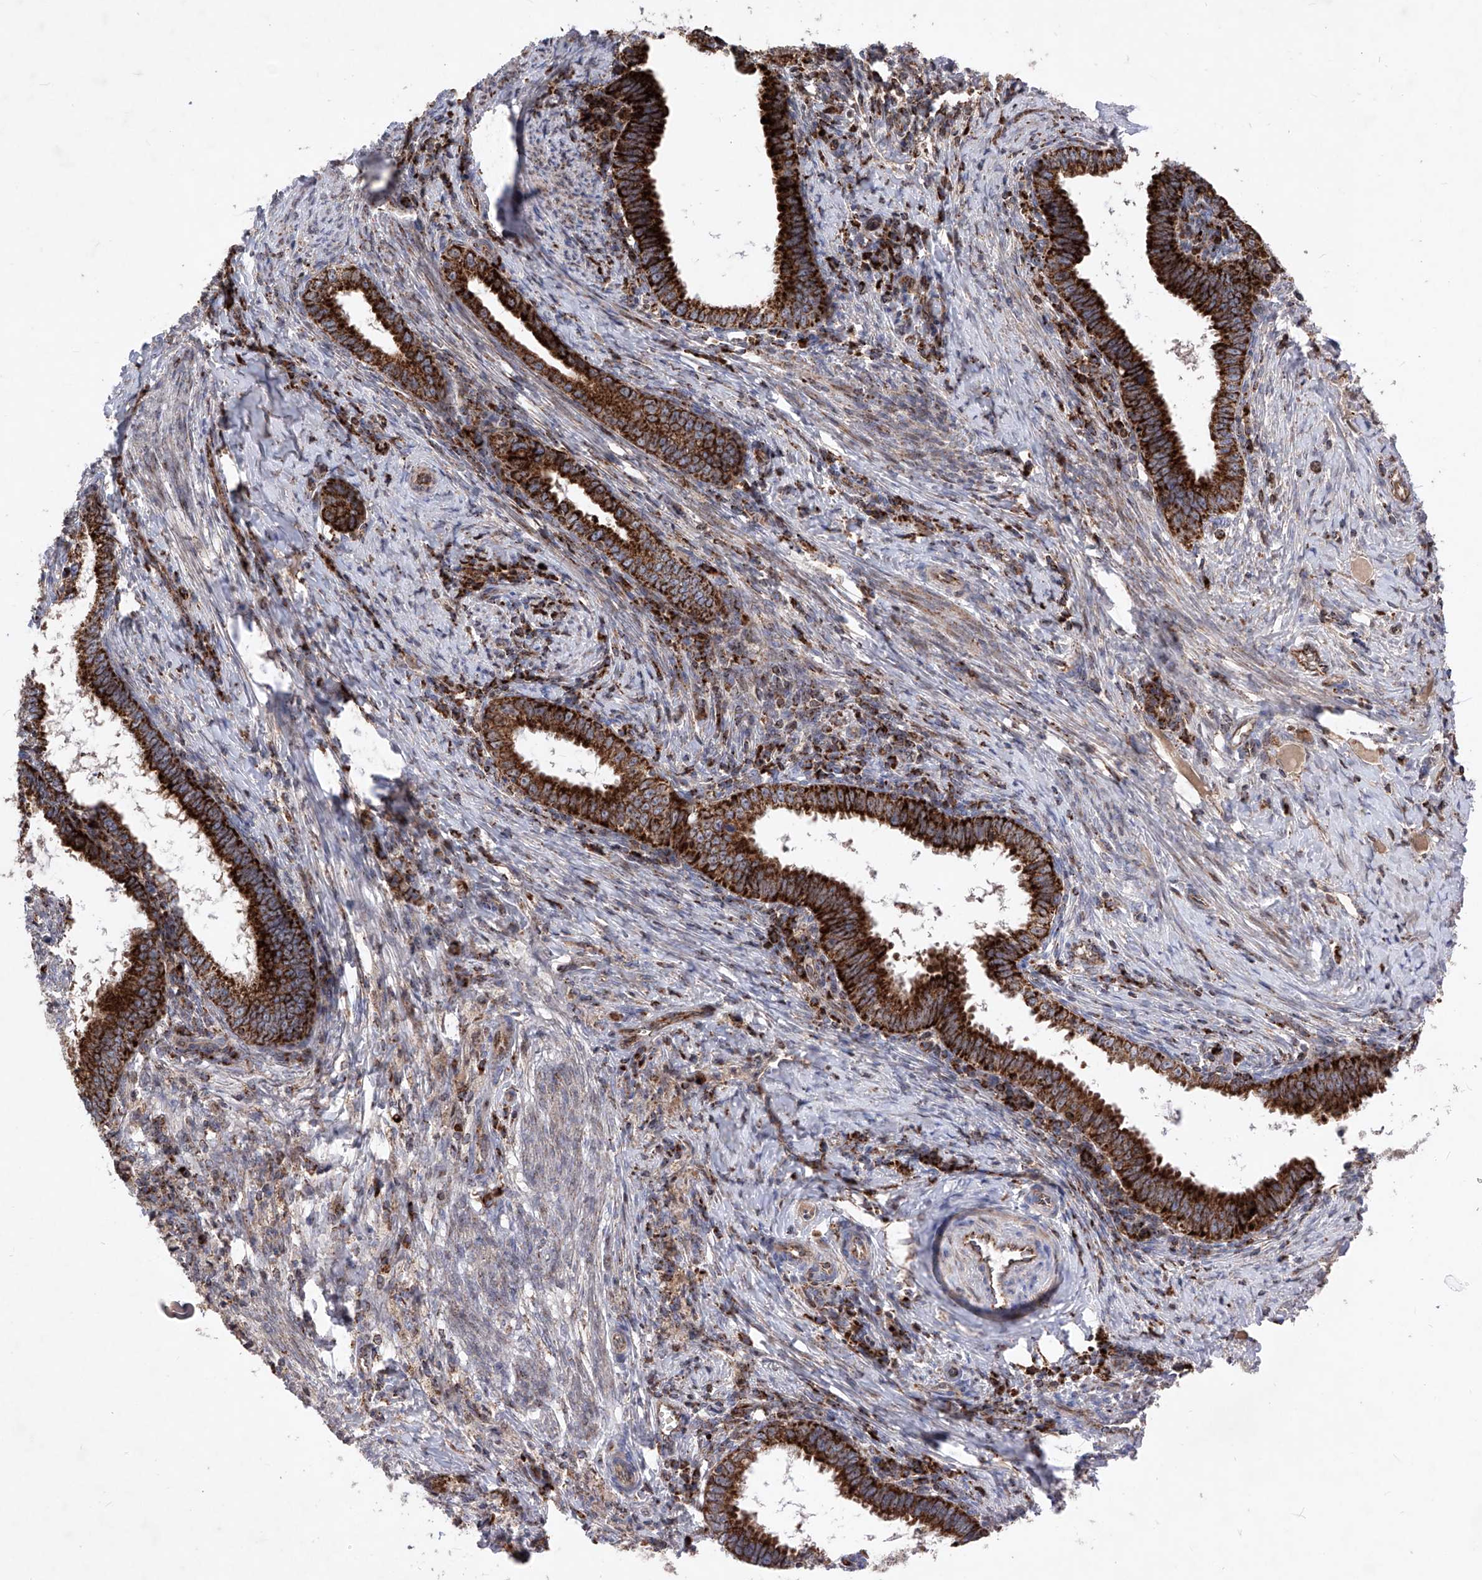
{"staining": {"intensity": "strong", "quantity": ">75%", "location": "cytoplasmic/membranous"}, "tissue": "cervical cancer", "cell_type": "Tumor cells", "image_type": "cancer", "snomed": [{"axis": "morphology", "description": "Adenocarcinoma, NOS"}, {"axis": "topography", "description": "Cervix"}], "caption": "Tumor cells reveal high levels of strong cytoplasmic/membranous expression in about >75% of cells in human cervical adenocarcinoma.", "gene": "SEMA6A", "patient": {"sex": "female", "age": 36}}